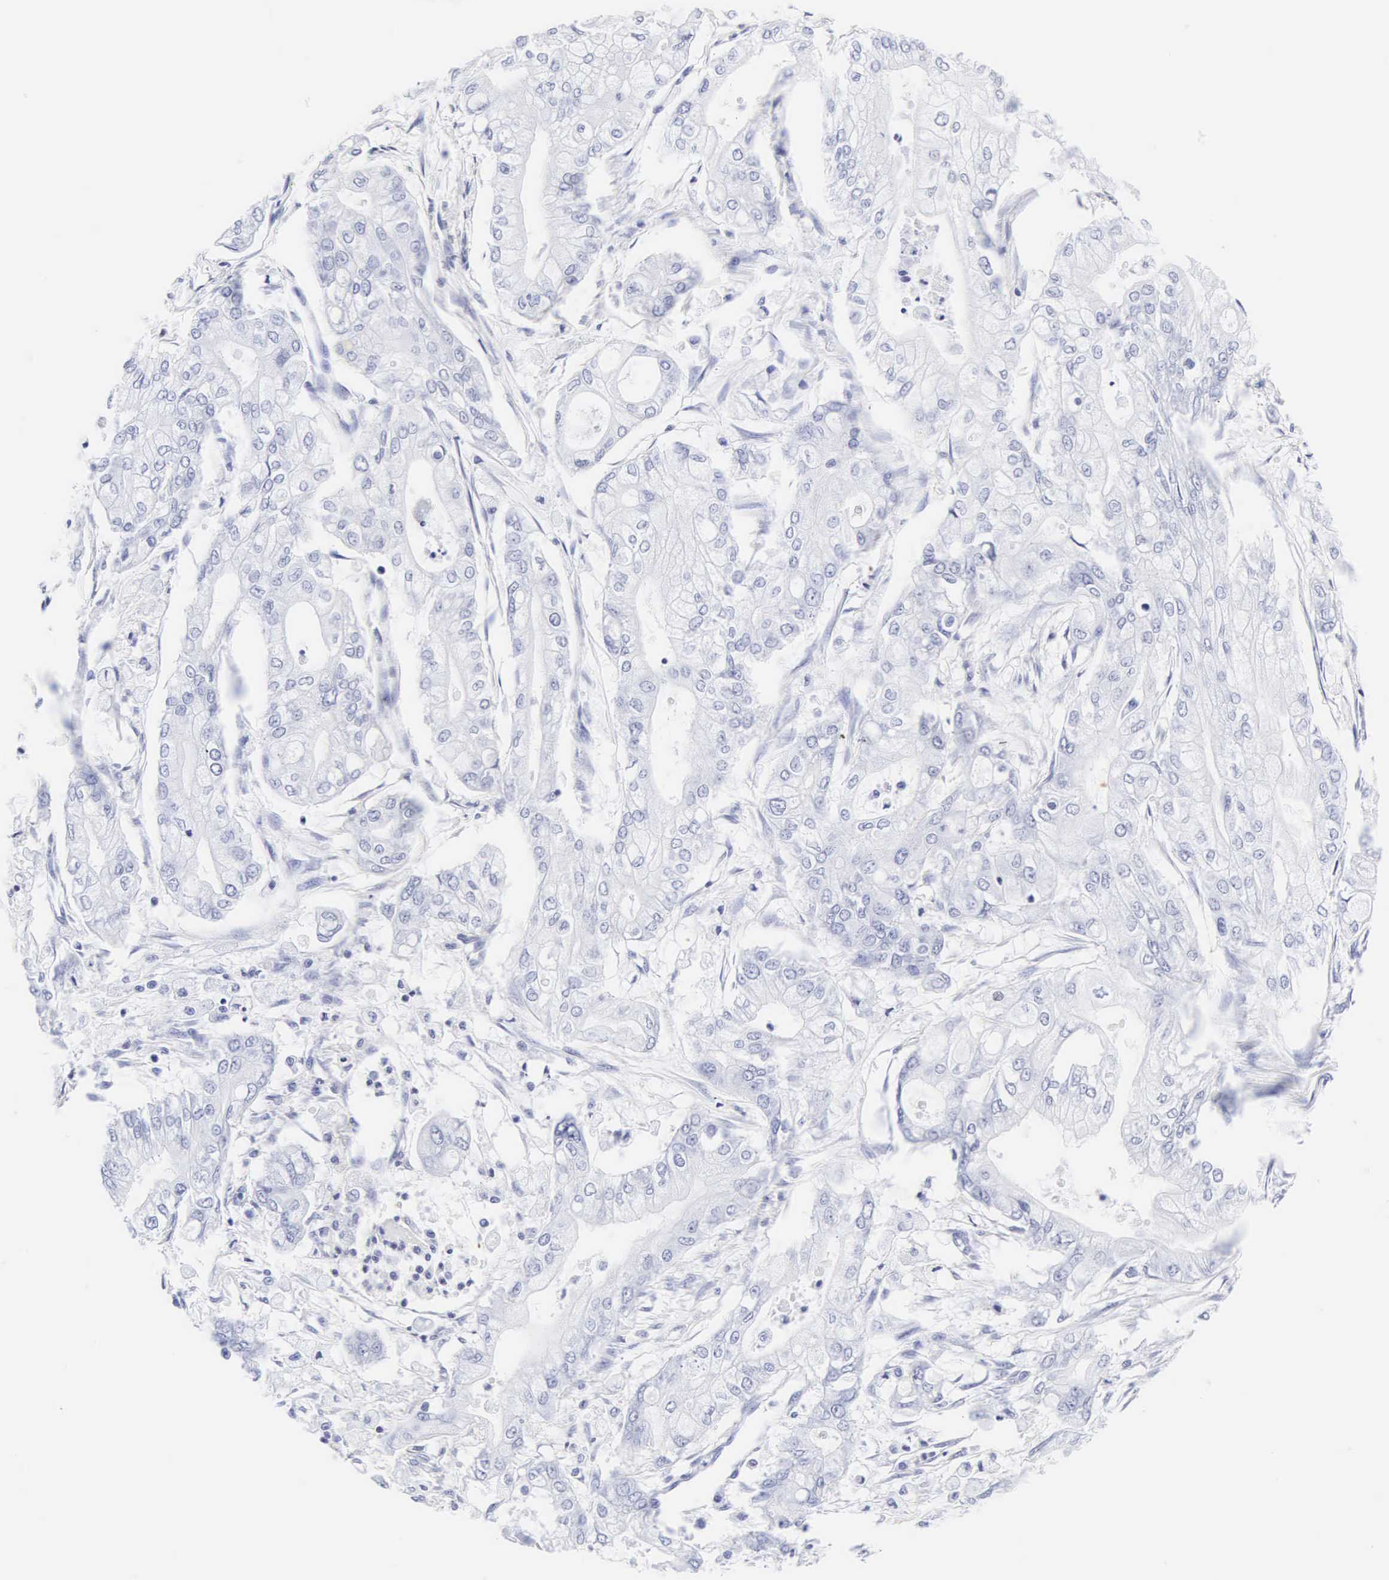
{"staining": {"intensity": "negative", "quantity": "none", "location": "none"}, "tissue": "pancreatic cancer", "cell_type": "Tumor cells", "image_type": "cancer", "snomed": [{"axis": "morphology", "description": "Adenocarcinoma, NOS"}, {"axis": "topography", "description": "Pancreas"}], "caption": "High power microscopy image of an immunohistochemistry (IHC) histopathology image of pancreatic cancer (adenocarcinoma), revealing no significant positivity in tumor cells.", "gene": "INS", "patient": {"sex": "male", "age": 79}}